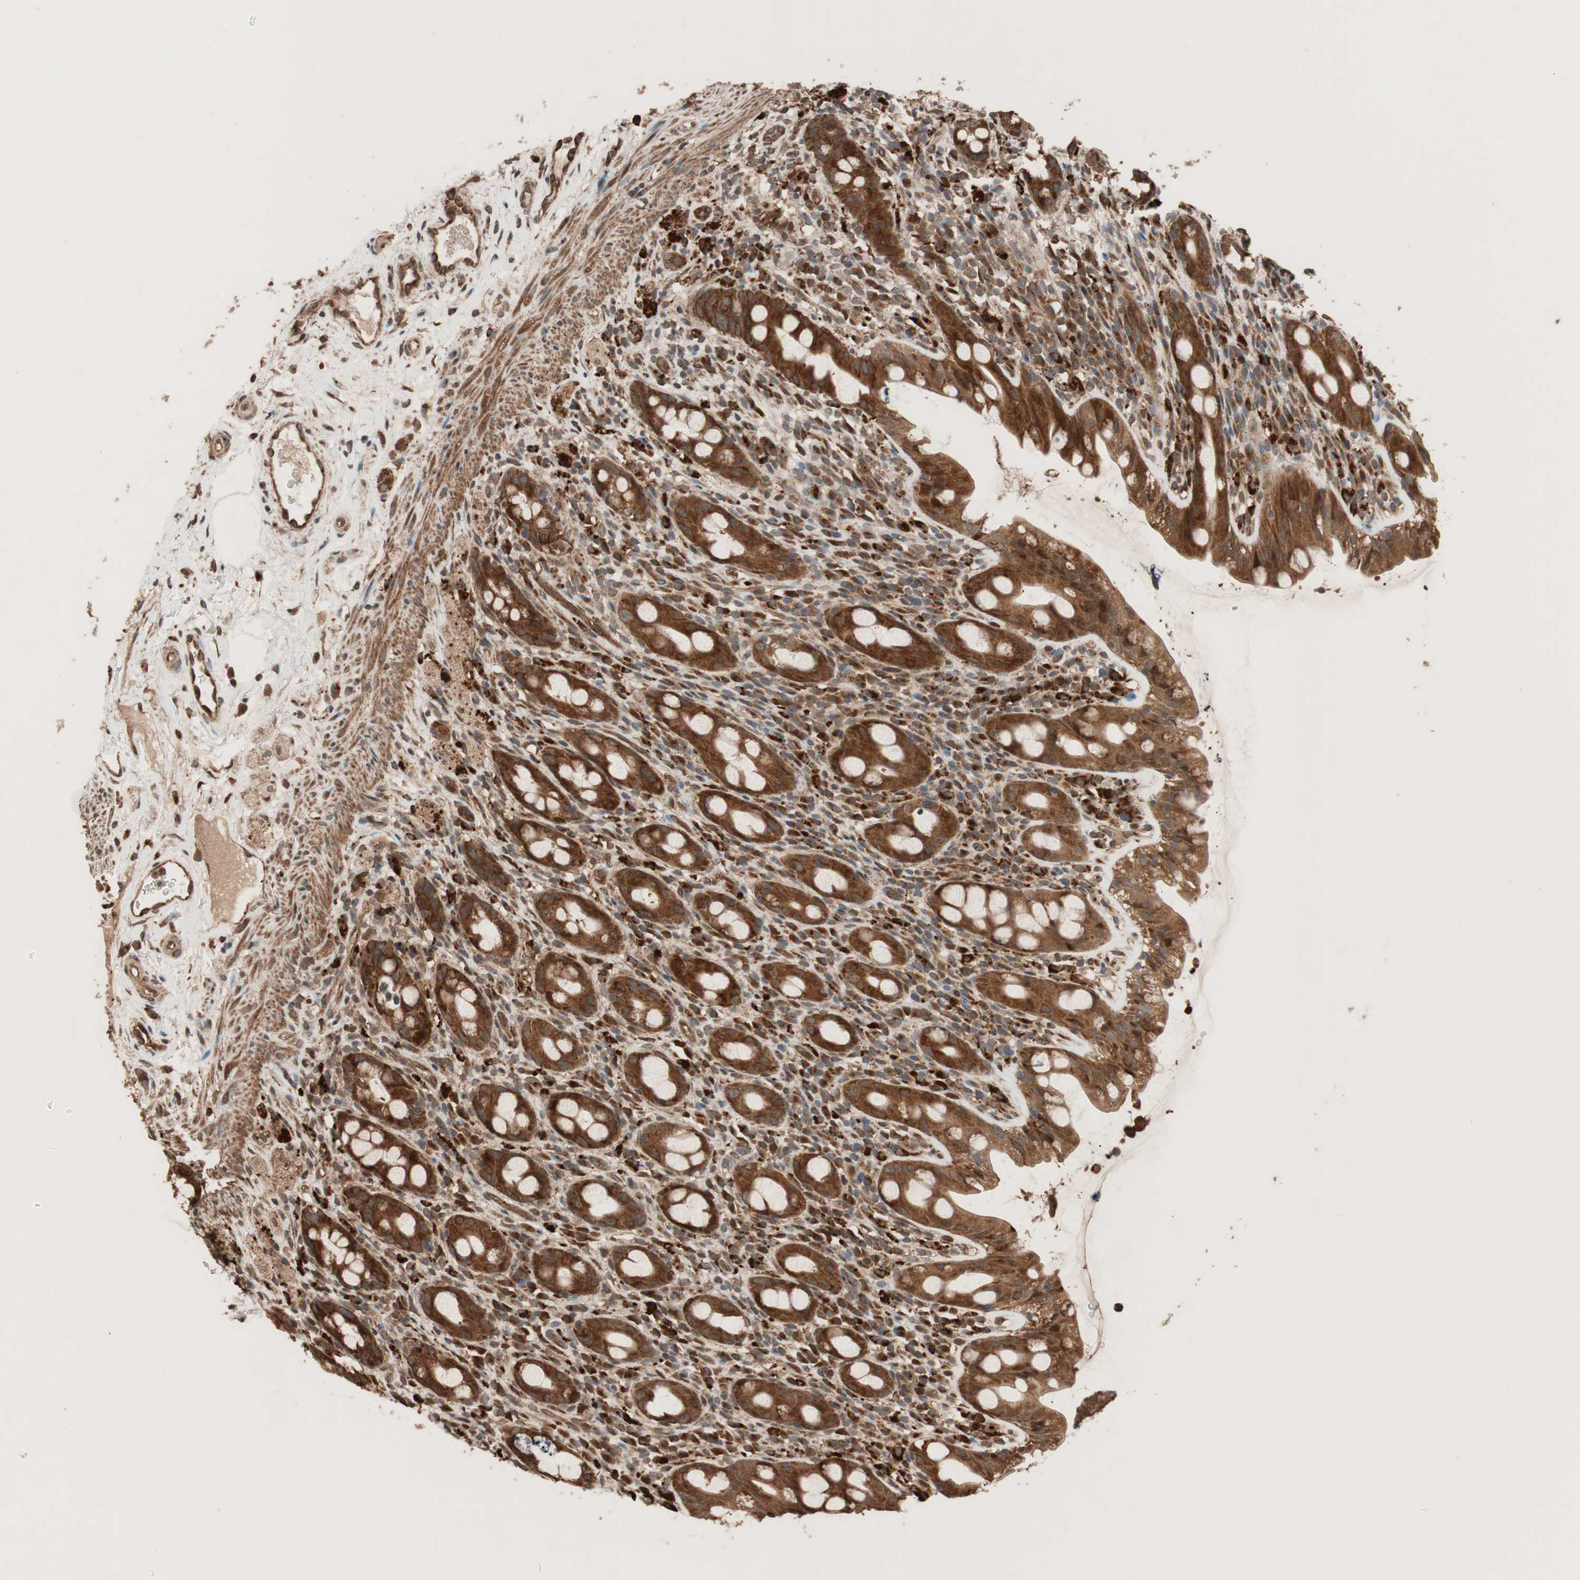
{"staining": {"intensity": "strong", "quantity": ">75%", "location": "cytoplasmic/membranous"}, "tissue": "rectum", "cell_type": "Glandular cells", "image_type": "normal", "snomed": [{"axis": "morphology", "description": "Normal tissue, NOS"}, {"axis": "topography", "description": "Rectum"}], "caption": "IHC staining of unremarkable rectum, which shows high levels of strong cytoplasmic/membranous staining in approximately >75% of glandular cells indicating strong cytoplasmic/membranous protein staining. The staining was performed using DAB (brown) for protein detection and nuclei were counterstained in hematoxylin (blue).", "gene": "RAB1A", "patient": {"sex": "male", "age": 44}}